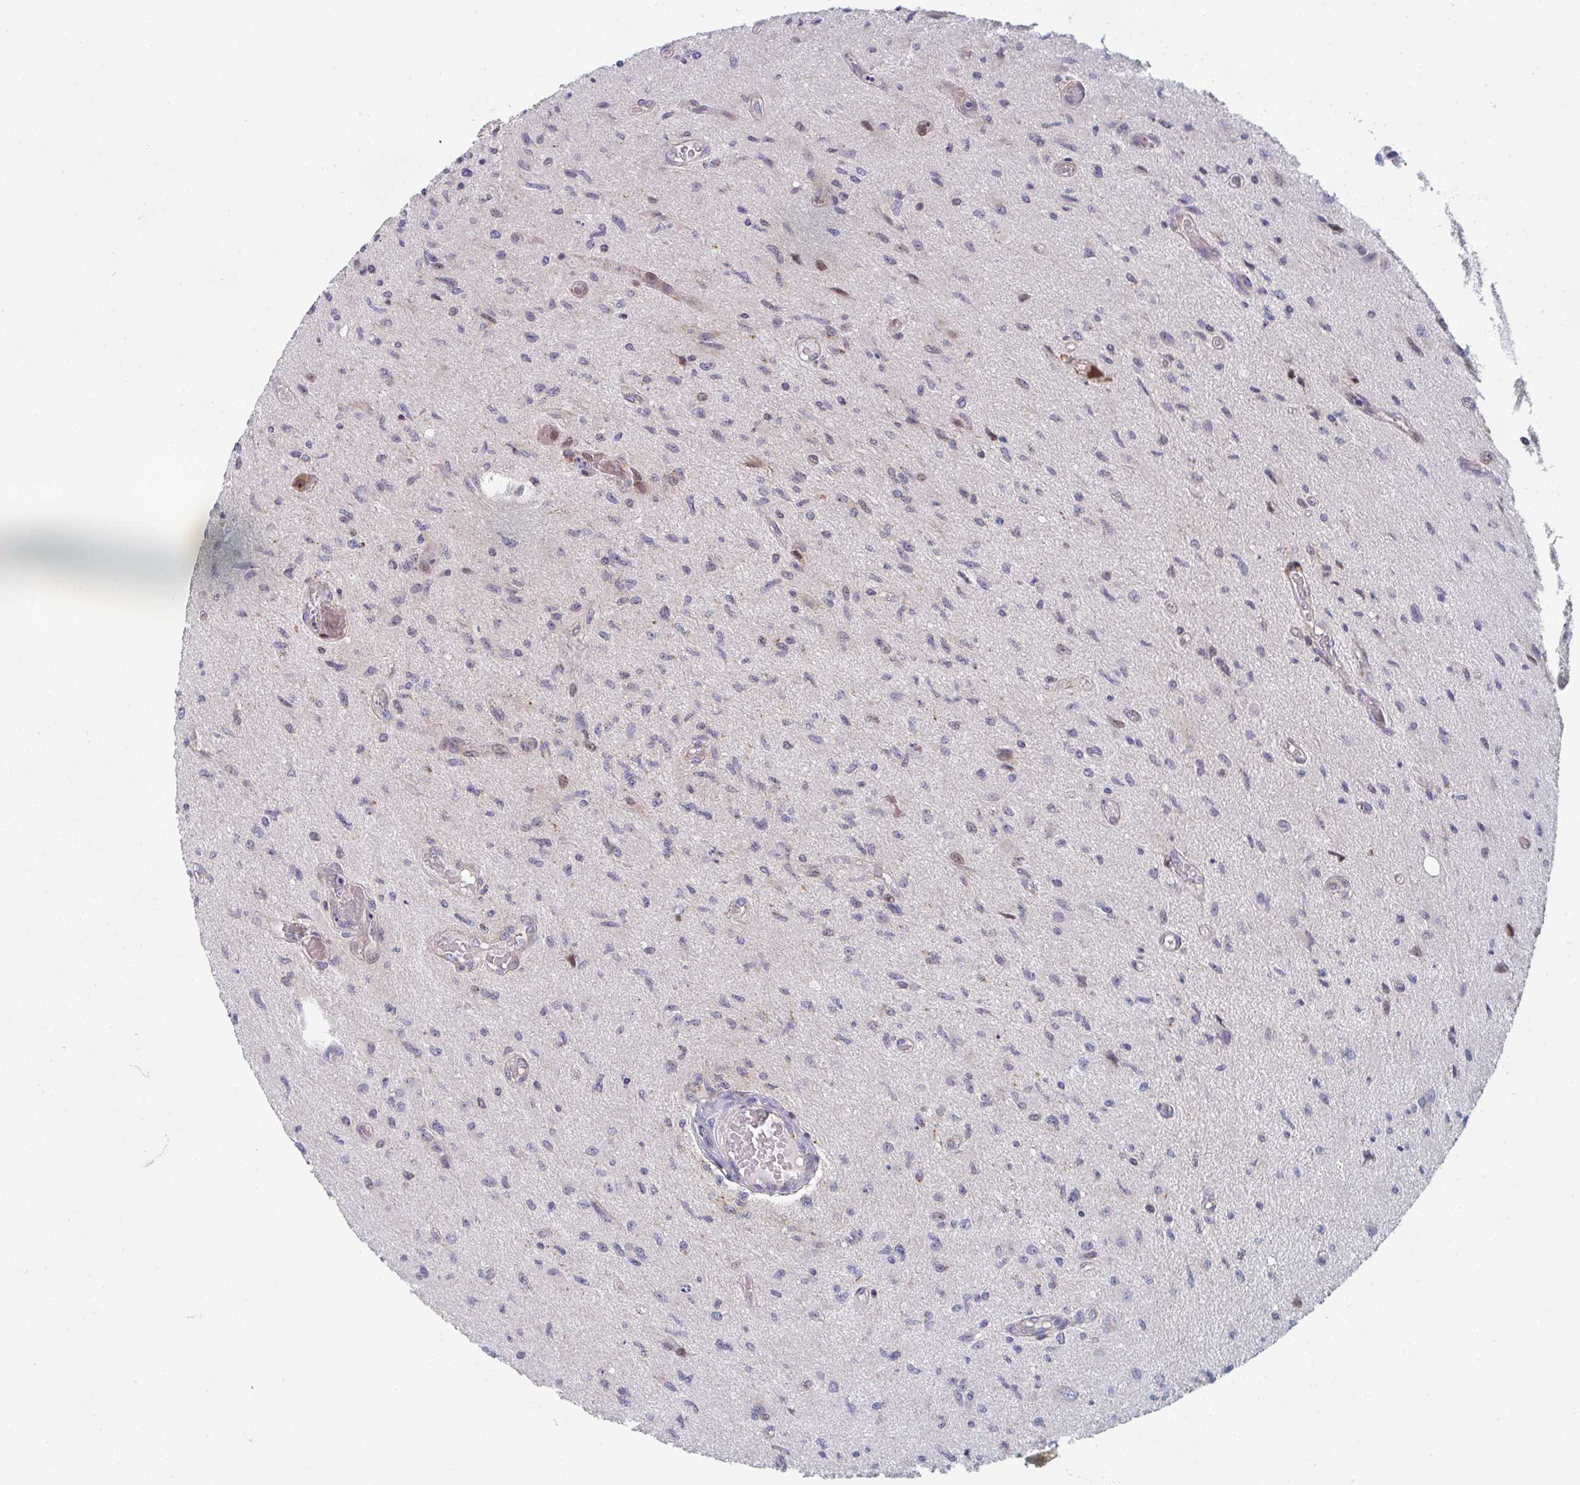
{"staining": {"intensity": "moderate", "quantity": "<25%", "location": "cytoplasmic/membranous,nuclear"}, "tissue": "glioma", "cell_type": "Tumor cells", "image_type": "cancer", "snomed": [{"axis": "morphology", "description": "Glioma, malignant, High grade"}, {"axis": "topography", "description": "Brain"}], "caption": "Immunohistochemistry (IHC) staining of malignant glioma (high-grade), which shows low levels of moderate cytoplasmic/membranous and nuclear positivity in approximately <25% of tumor cells indicating moderate cytoplasmic/membranous and nuclear protein staining. The staining was performed using DAB (brown) for protein detection and nuclei were counterstained in hematoxylin (blue).", "gene": "ZNF644", "patient": {"sex": "male", "age": 67}}